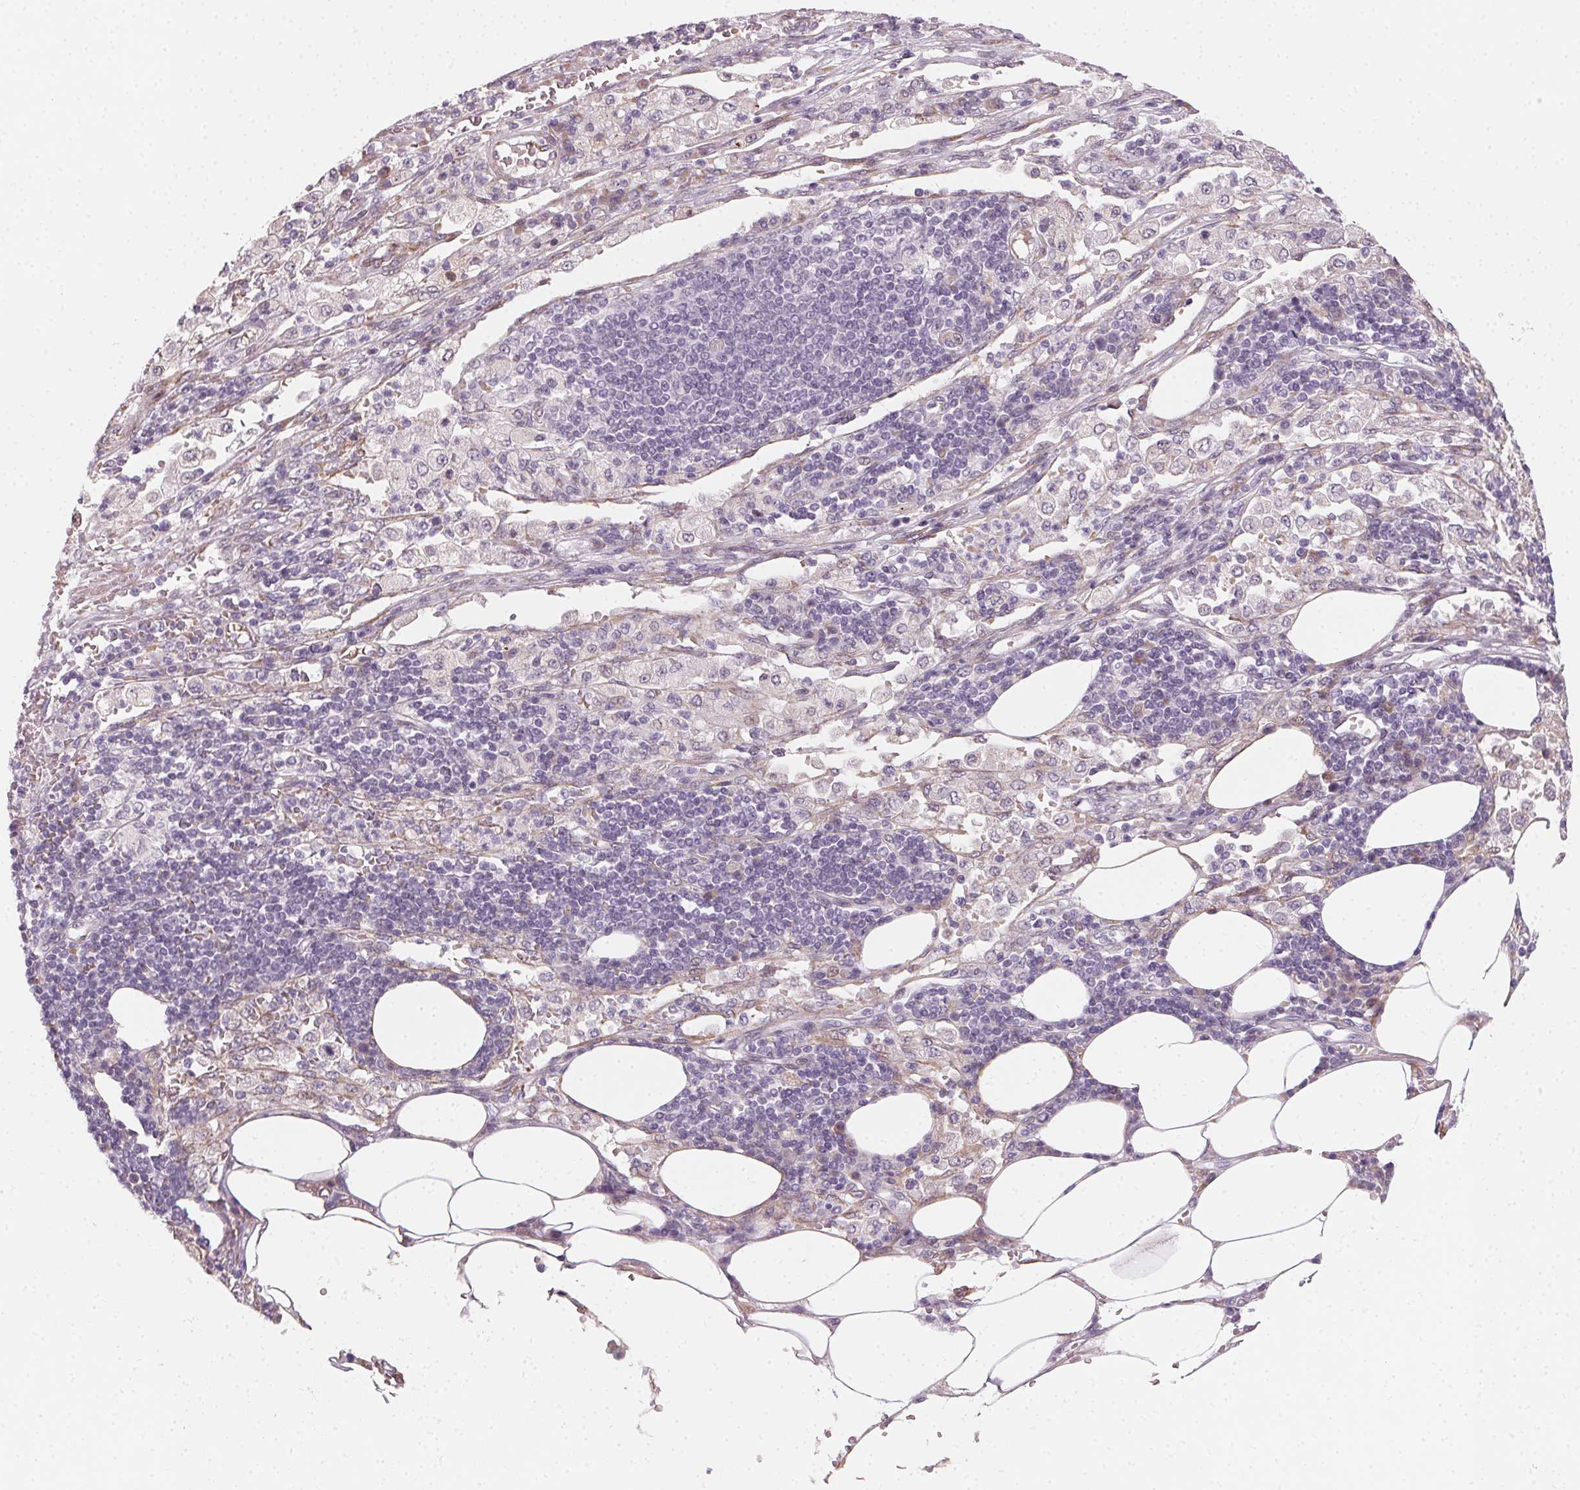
{"staining": {"intensity": "negative", "quantity": "none", "location": "none"}, "tissue": "pancreatic cancer", "cell_type": "Tumor cells", "image_type": "cancer", "snomed": [{"axis": "morphology", "description": "Adenocarcinoma, NOS"}, {"axis": "topography", "description": "Pancreas"}], "caption": "The image reveals no staining of tumor cells in pancreatic cancer (adenocarcinoma).", "gene": "CCDC96", "patient": {"sex": "female", "age": 61}}